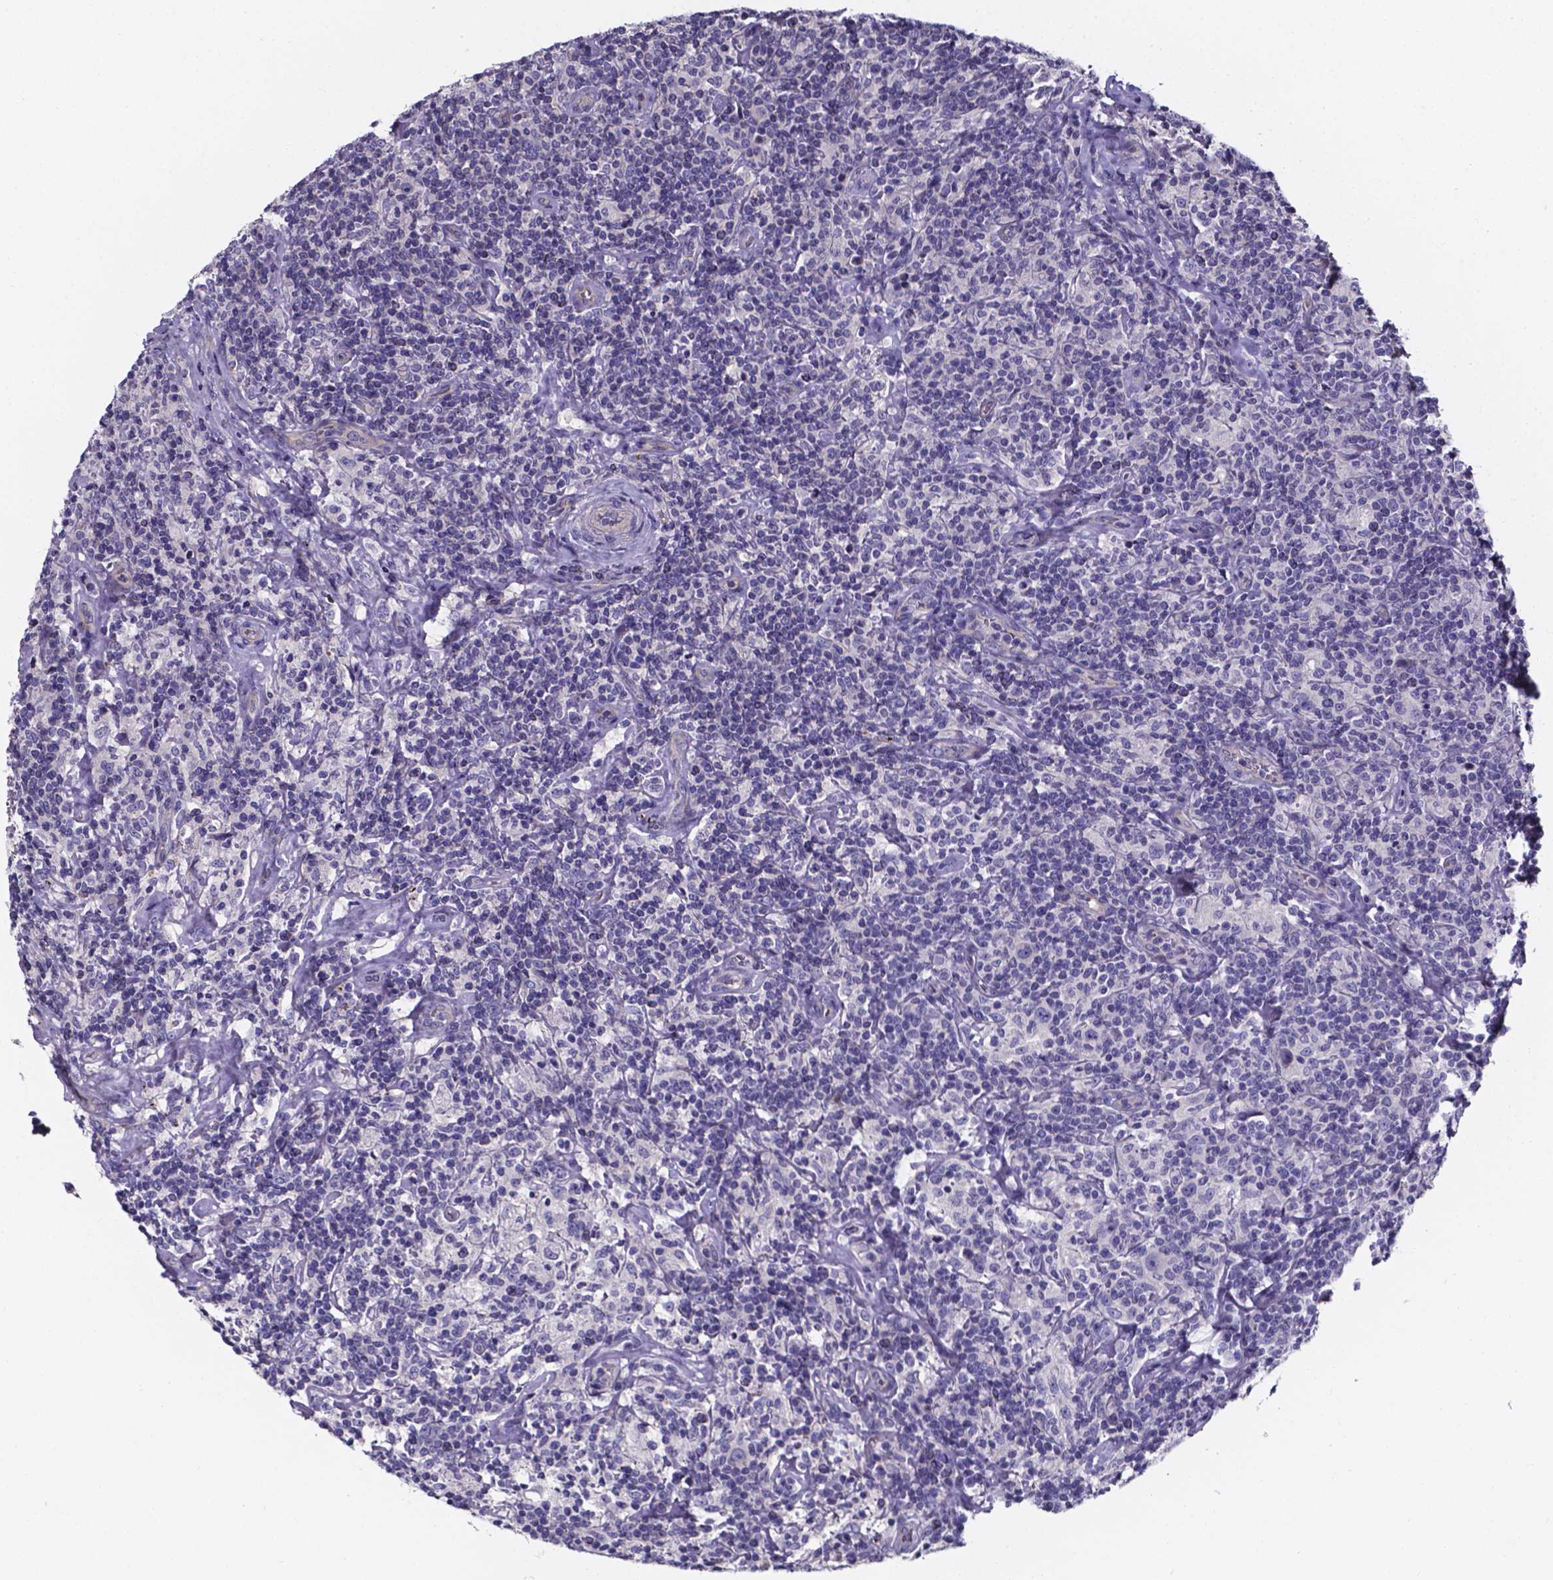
{"staining": {"intensity": "negative", "quantity": "none", "location": "none"}, "tissue": "lymphoma", "cell_type": "Tumor cells", "image_type": "cancer", "snomed": [{"axis": "morphology", "description": "Hodgkin's disease, NOS"}, {"axis": "topography", "description": "Lymph node"}], "caption": "The IHC histopathology image has no significant expression in tumor cells of Hodgkin's disease tissue. The staining was performed using DAB (3,3'-diaminobenzidine) to visualize the protein expression in brown, while the nuclei were stained in blue with hematoxylin (Magnification: 20x).", "gene": "CACNG8", "patient": {"sex": "male", "age": 70}}